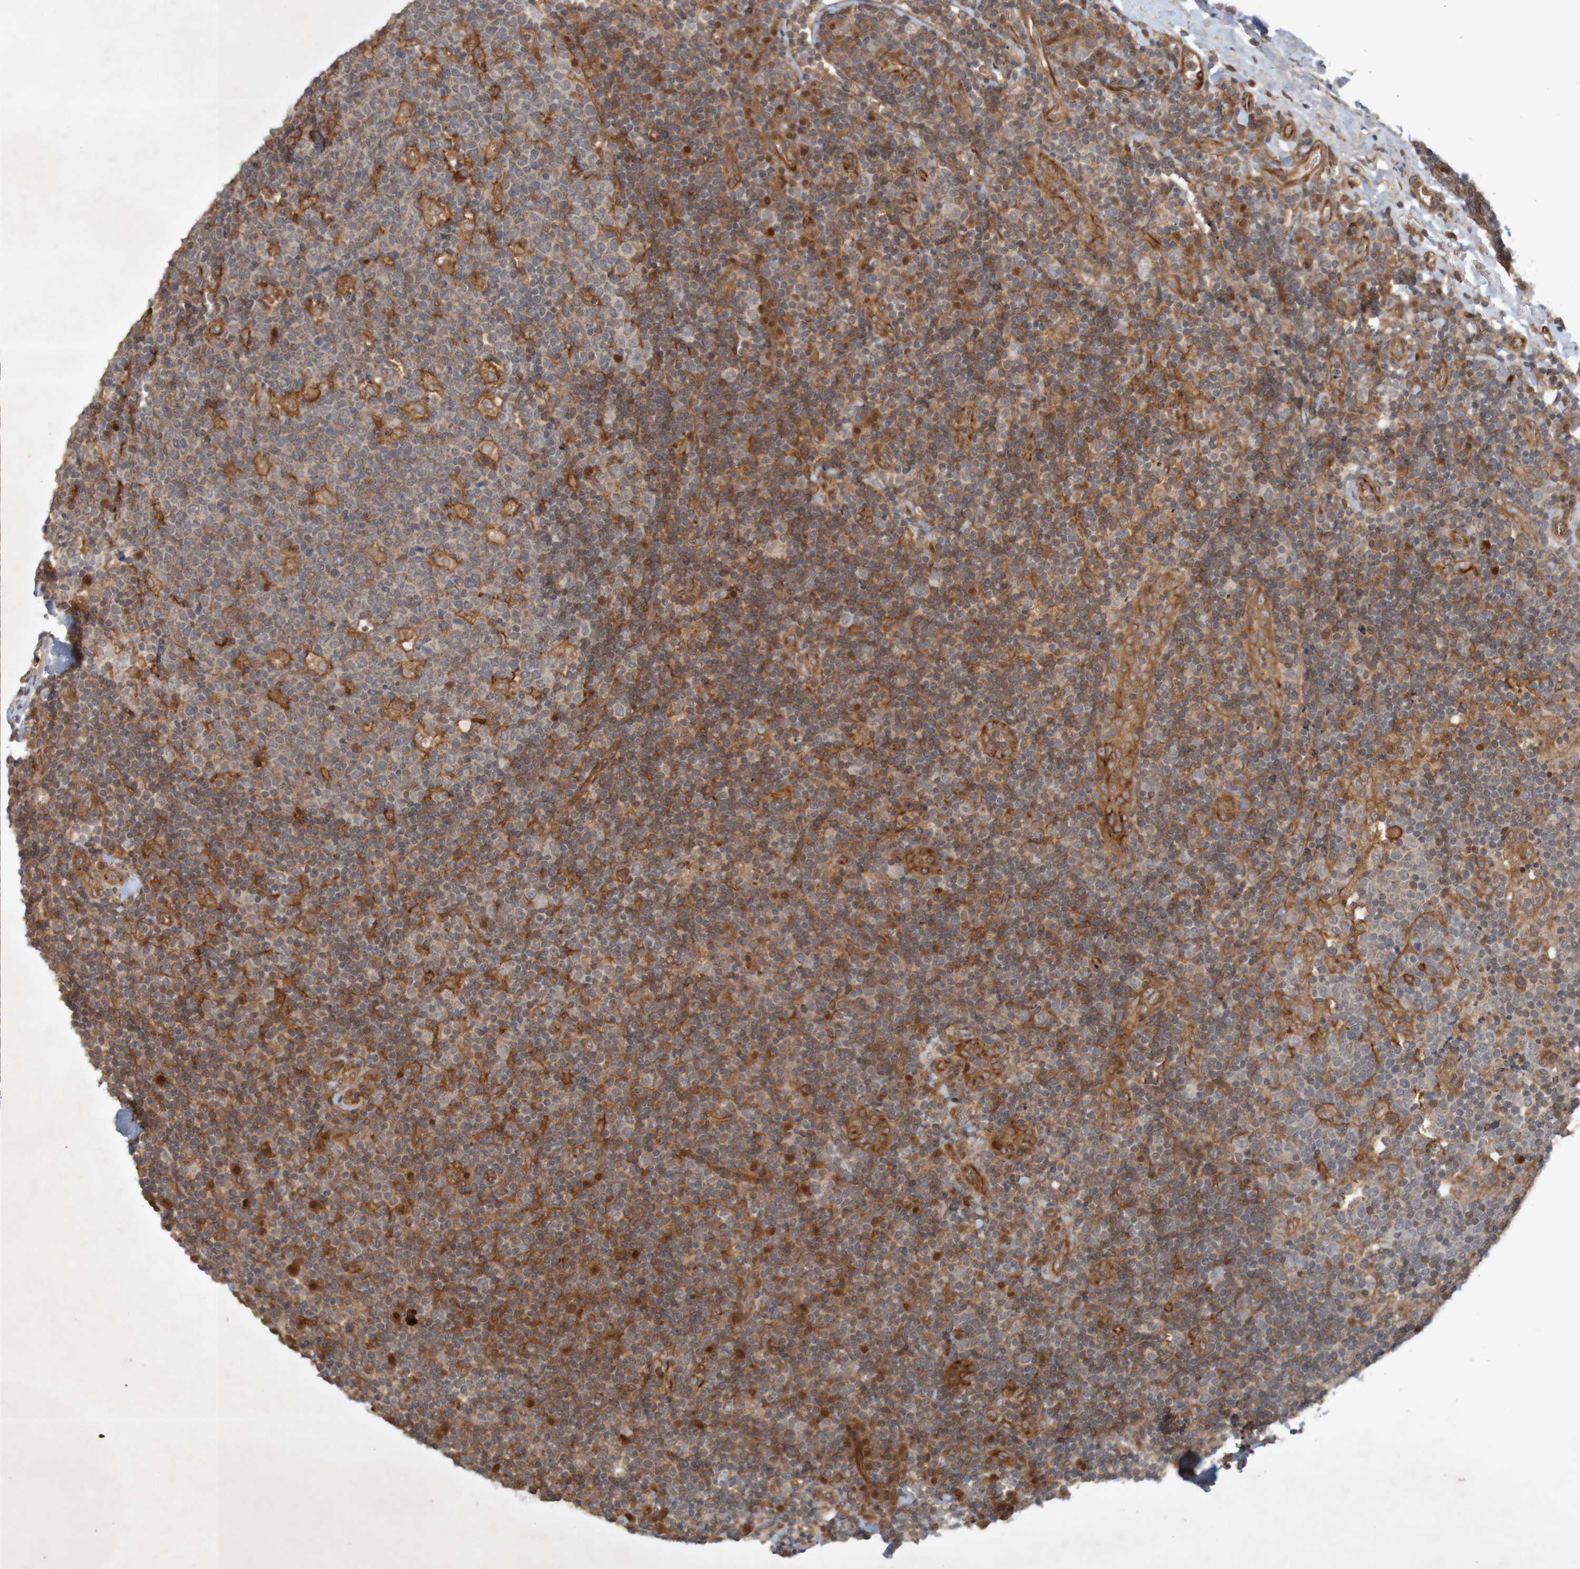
{"staining": {"intensity": "moderate", "quantity": "25%-75%", "location": "cytoplasmic/membranous"}, "tissue": "tonsil", "cell_type": "Germinal center cells", "image_type": "normal", "snomed": [{"axis": "morphology", "description": "Normal tissue, NOS"}, {"axis": "topography", "description": "Tonsil"}], "caption": "The histopathology image shows staining of unremarkable tonsil, revealing moderate cytoplasmic/membranous protein positivity (brown color) within germinal center cells.", "gene": "ARHGEF11", "patient": {"sex": "male", "age": 17}}